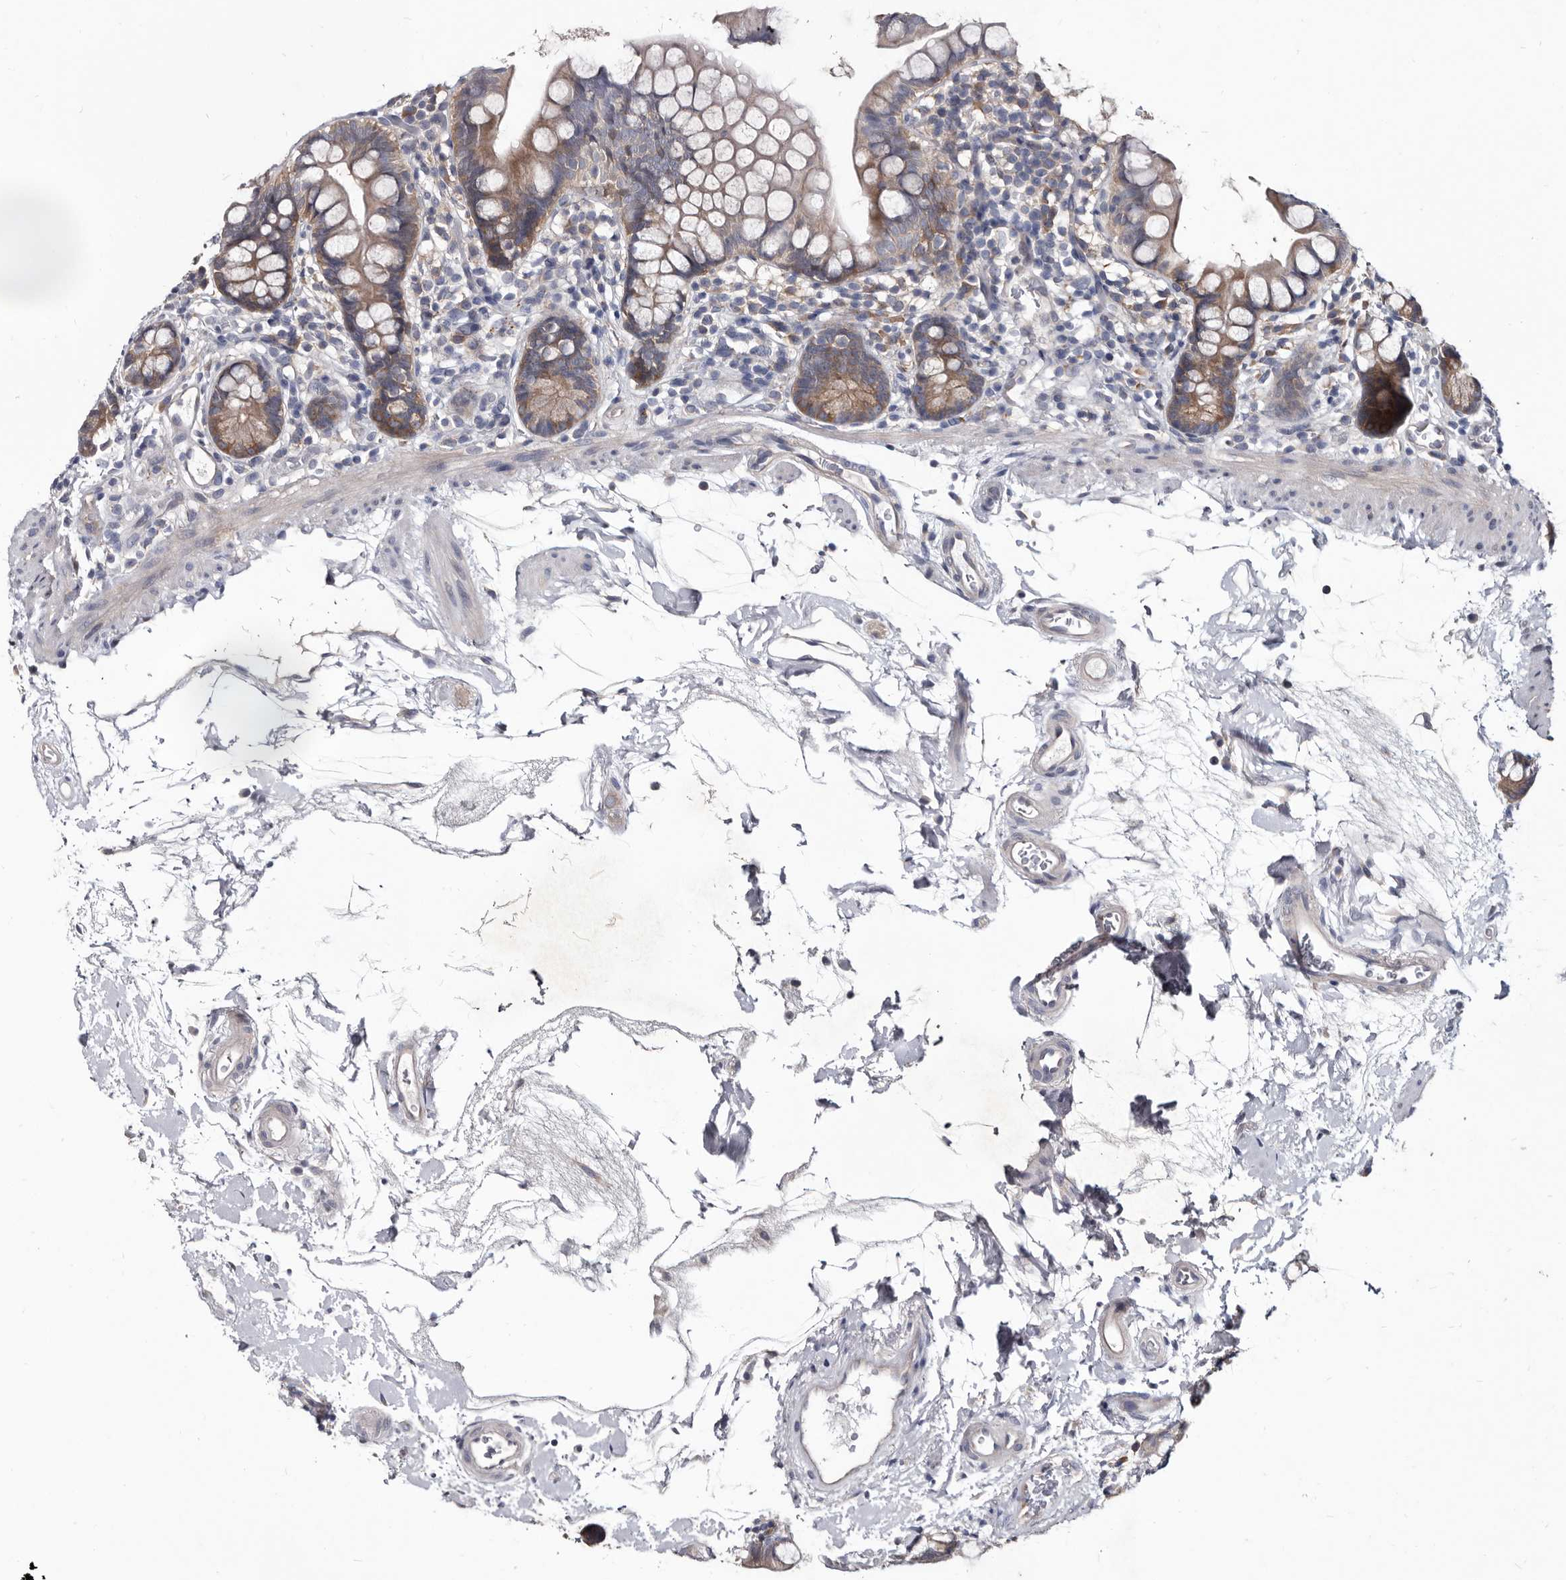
{"staining": {"intensity": "moderate", "quantity": "<25%", "location": "cytoplasmic/membranous"}, "tissue": "small intestine", "cell_type": "Glandular cells", "image_type": "normal", "snomed": [{"axis": "morphology", "description": "Normal tissue, NOS"}, {"axis": "topography", "description": "Small intestine"}], "caption": "Protein staining displays moderate cytoplasmic/membranous positivity in about <25% of glandular cells in benign small intestine. (DAB (3,3'-diaminobenzidine) = brown stain, brightfield microscopy at high magnification).", "gene": "ABCF2", "patient": {"sex": "female", "age": 84}}